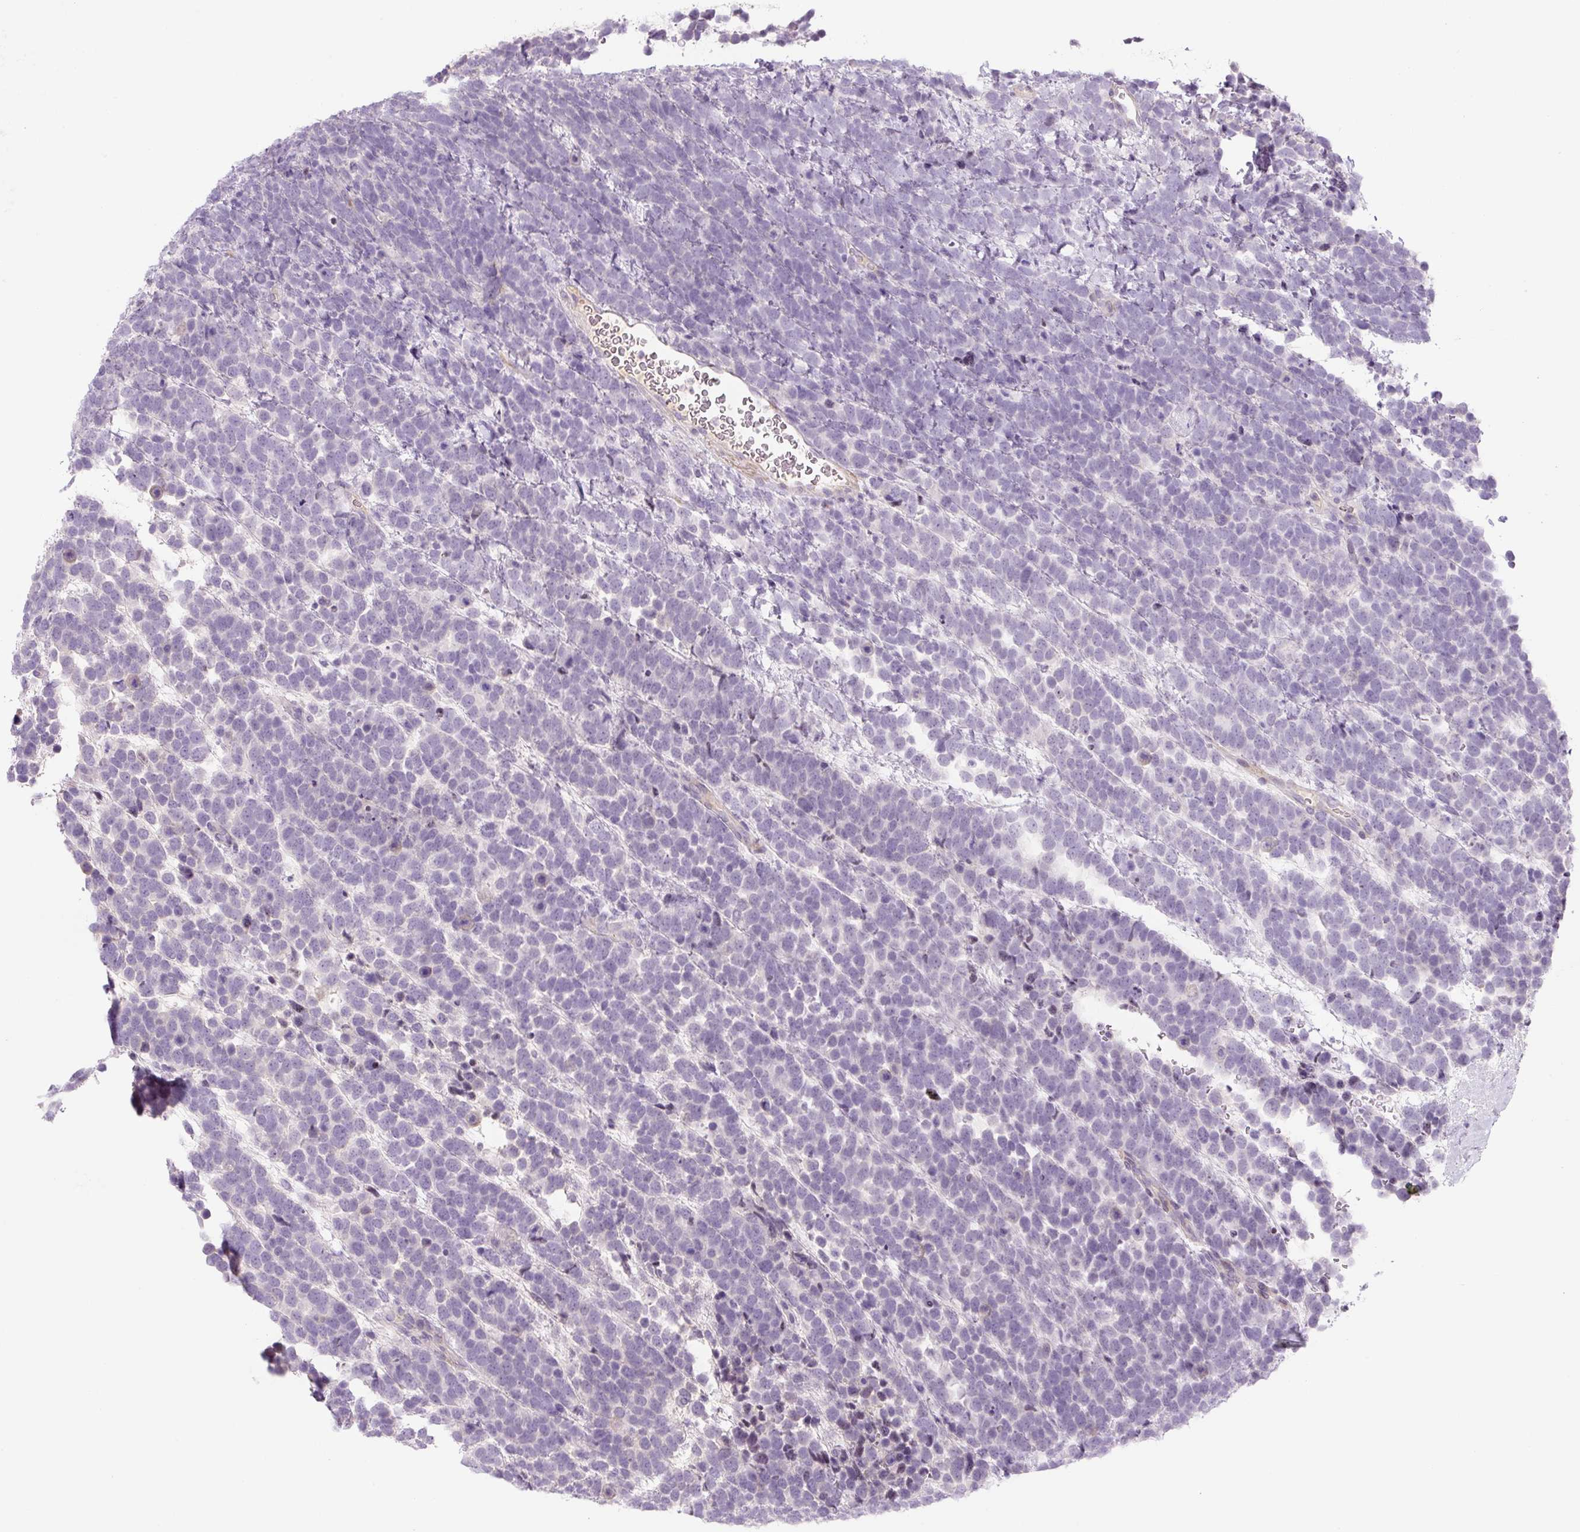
{"staining": {"intensity": "negative", "quantity": "none", "location": "none"}, "tissue": "urothelial cancer", "cell_type": "Tumor cells", "image_type": "cancer", "snomed": [{"axis": "morphology", "description": "Urothelial carcinoma, High grade"}, {"axis": "topography", "description": "Urinary bladder"}], "caption": "Immunohistochemical staining of high-grade urothelial carcinoma shows no significant positivity in tumor cells. The staining is performed using DAB brown chromogen with nuclei counter-stained in using hematoxylin.", "gene": "PRM1", "patient": {"sex": "female", "age": 82}}